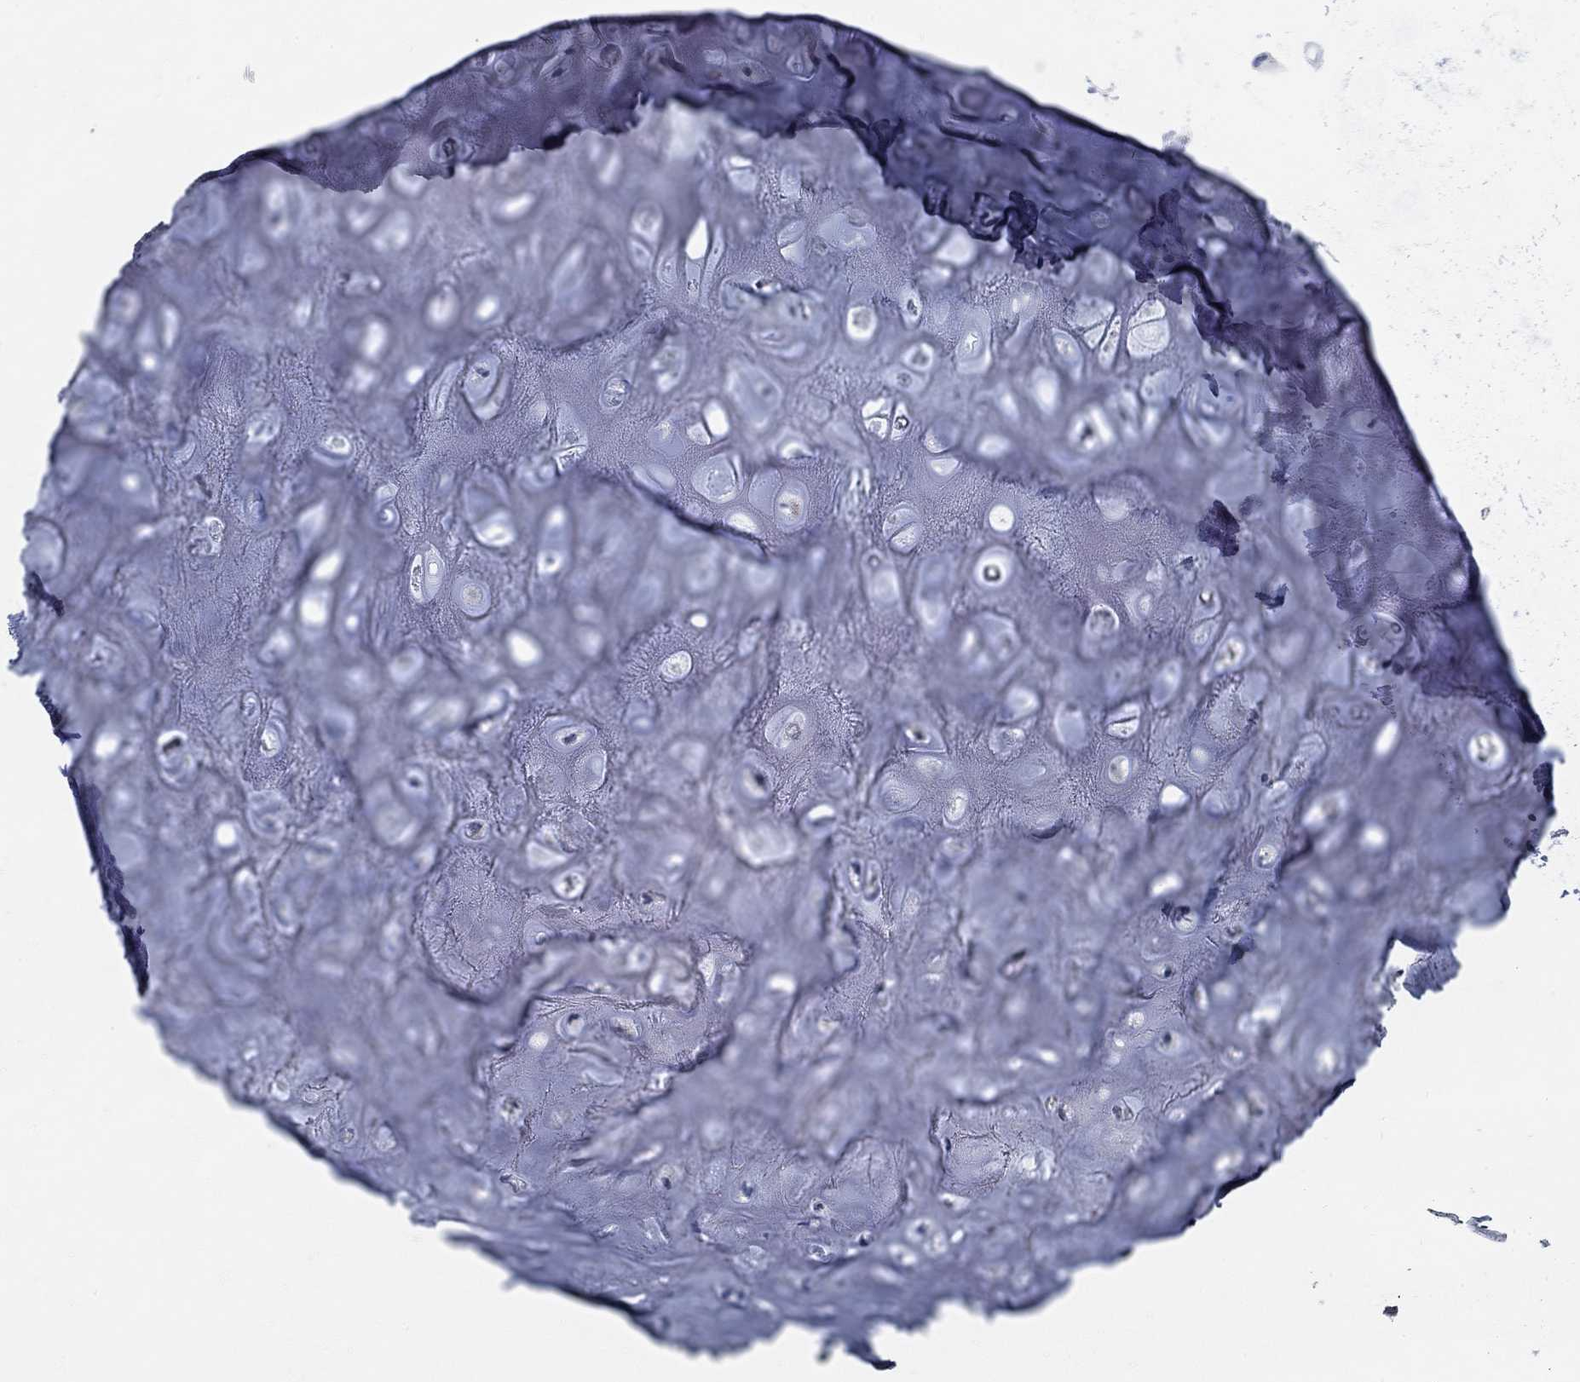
{"staining": {"intensity": "negative", "quantity": "none", "location": "none"}, "tissue": "adipose tissue", "cell_type": "Adipocytes", "image_type": "normal", "snomed": [{"axis": "morphology", "description": "Normal tissue, NOS"}, {"axis": "topography", "description": "Cartilage tissue"}], "caption": "IHC image of unremarkable adipose tissue: human adipose tissue stained with DAB shows no significant protein expression in adipocytes.", "gene": "CAMK2N1", "patient": {"sex": "male", "age": 64}}